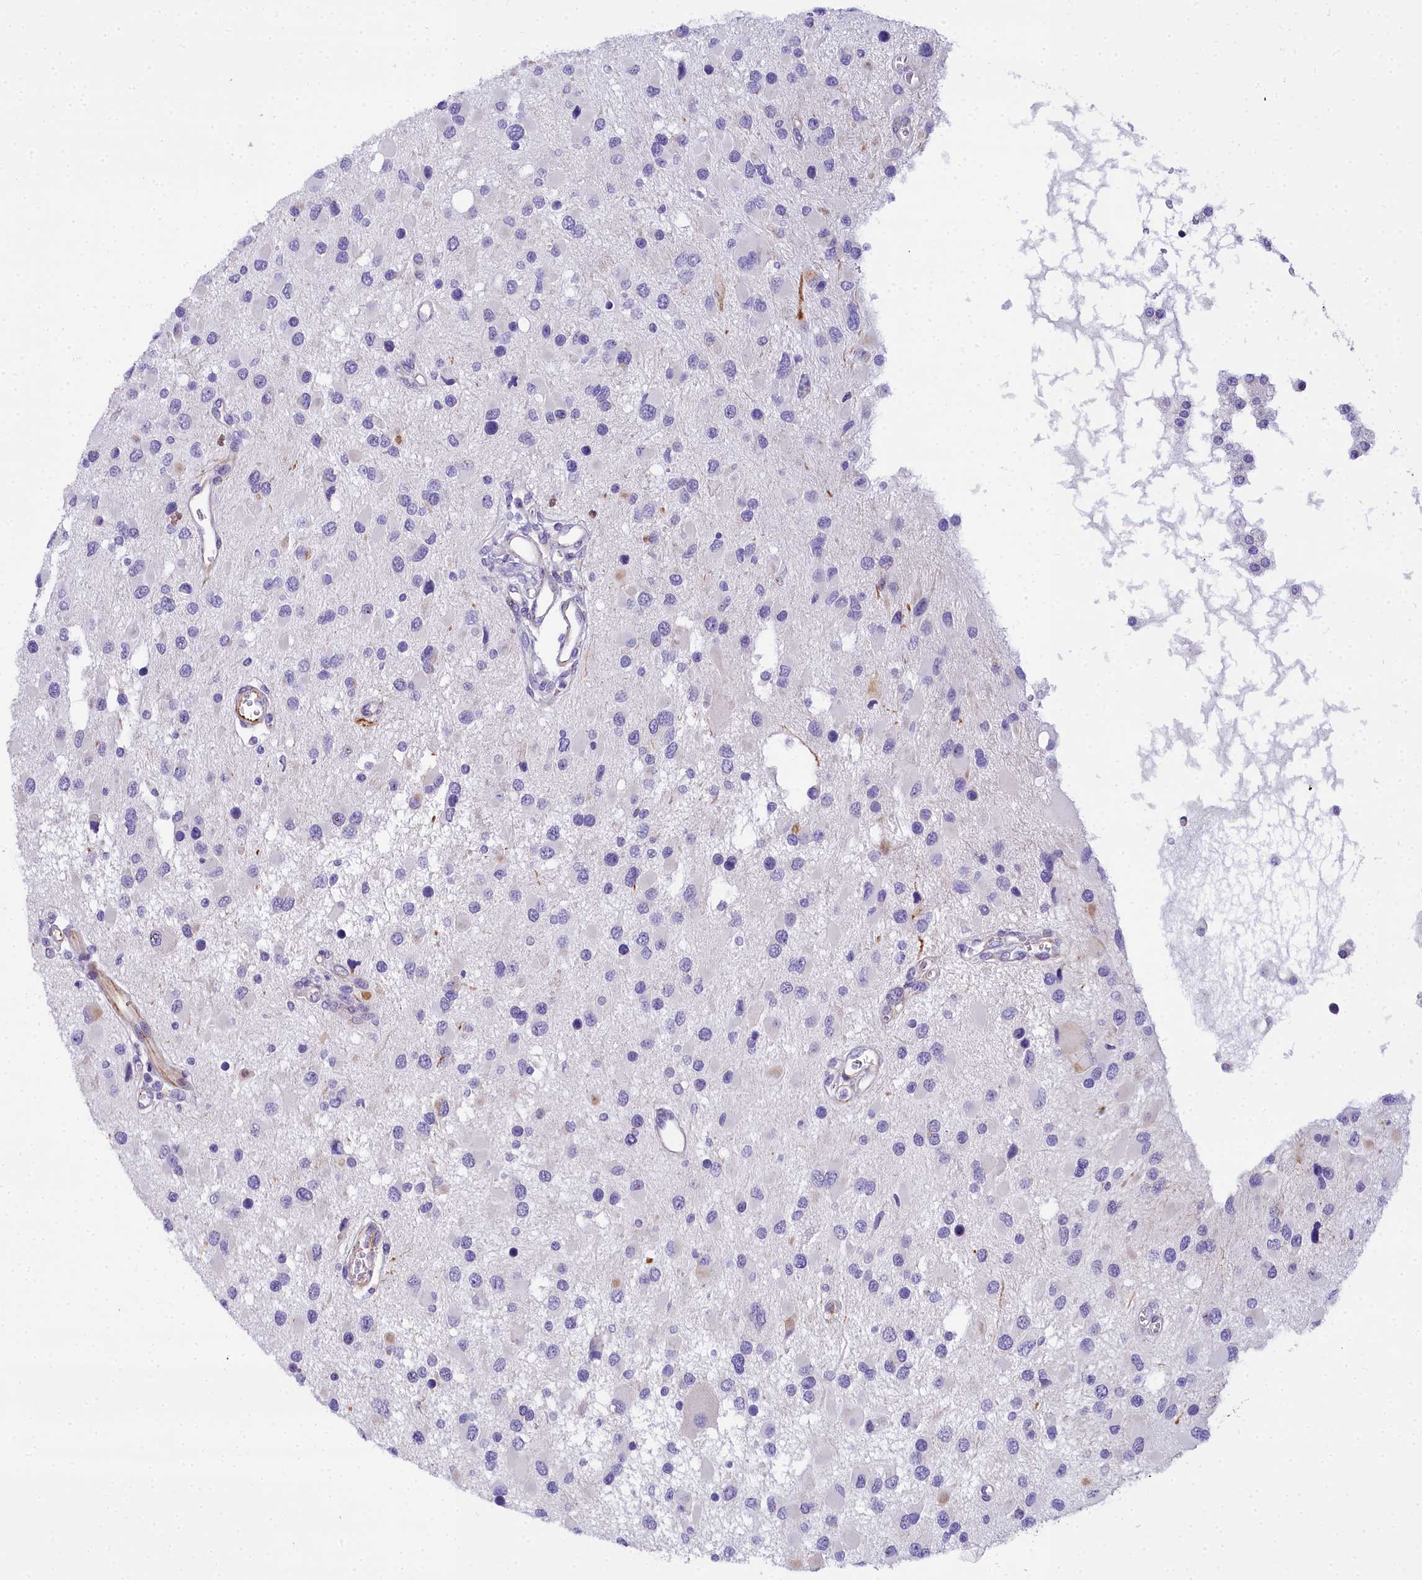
{"staining": {"intensity": "negative", "quantity": "none", "location": "none"}, "tissue": "glioma", "cell_type": "Tumor cells", "image_type": "cancer", "snomed": [{"axis": "morphology", "description": "Glioma, malignant, High grade"}, {"axis": "topography", "description": "Brain"}], "caption": "Tumor cells show no significant positivity in glioma.", "gene": "TIMM22", "patient": {"sex": "male", "age": 53}}